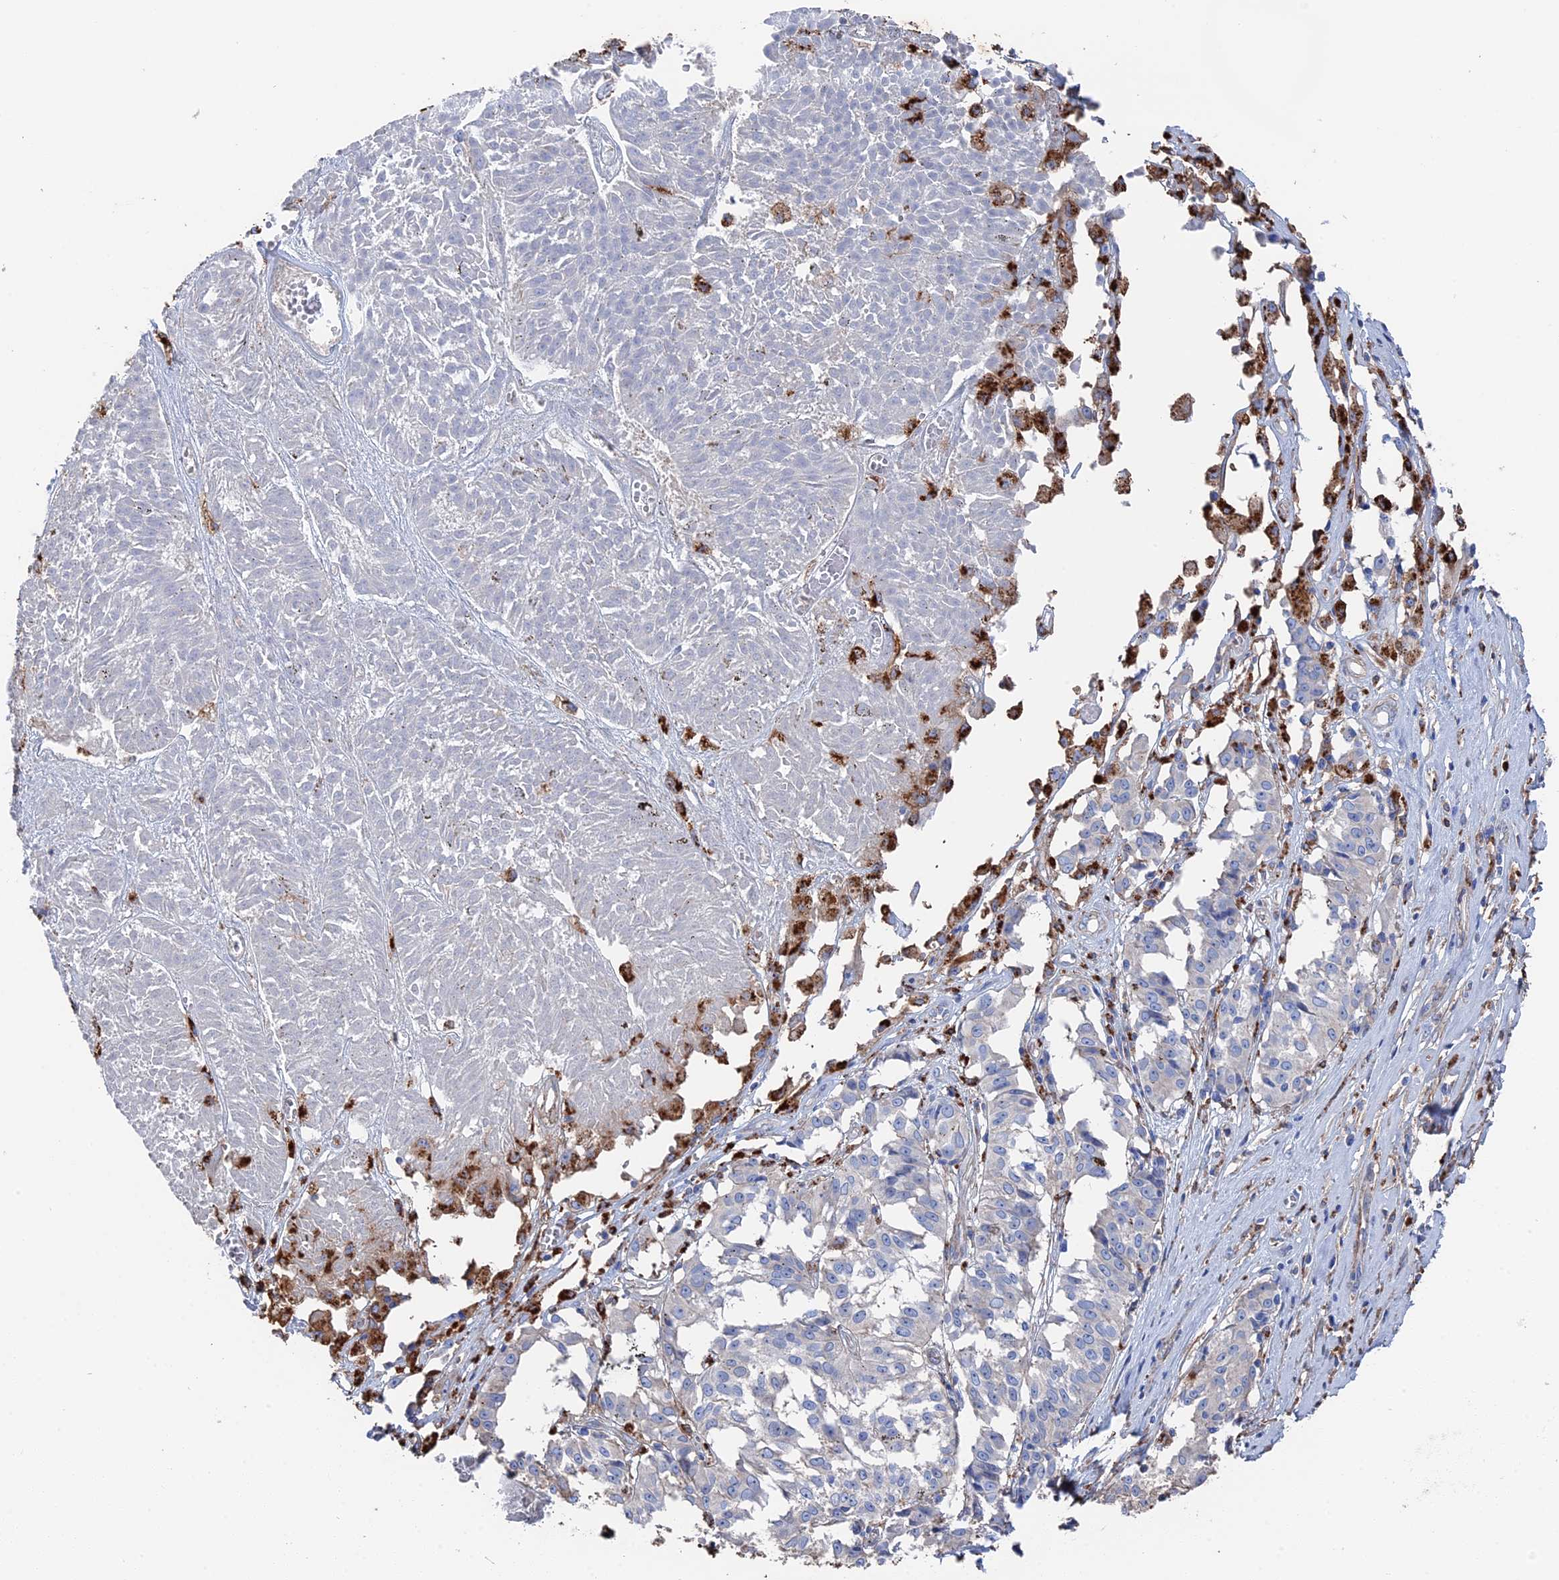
{"staining": {"intensity": "negative", "quantity": "none", "location": "none"}, "tissue": "melanoma", "cell_type": "Tumor cells", "image_type": "cancer", "snomed": [{"axis": "morphology", "description": "Malignant melanoma, NOS"}, {"axis": "topography", "description": "Skin"}], "caption": "Protein analysis of melanoma shows no significant positivity in tumor cells.", "gene": "STRA6", "patient": {"sex": "female", "age": 72}}